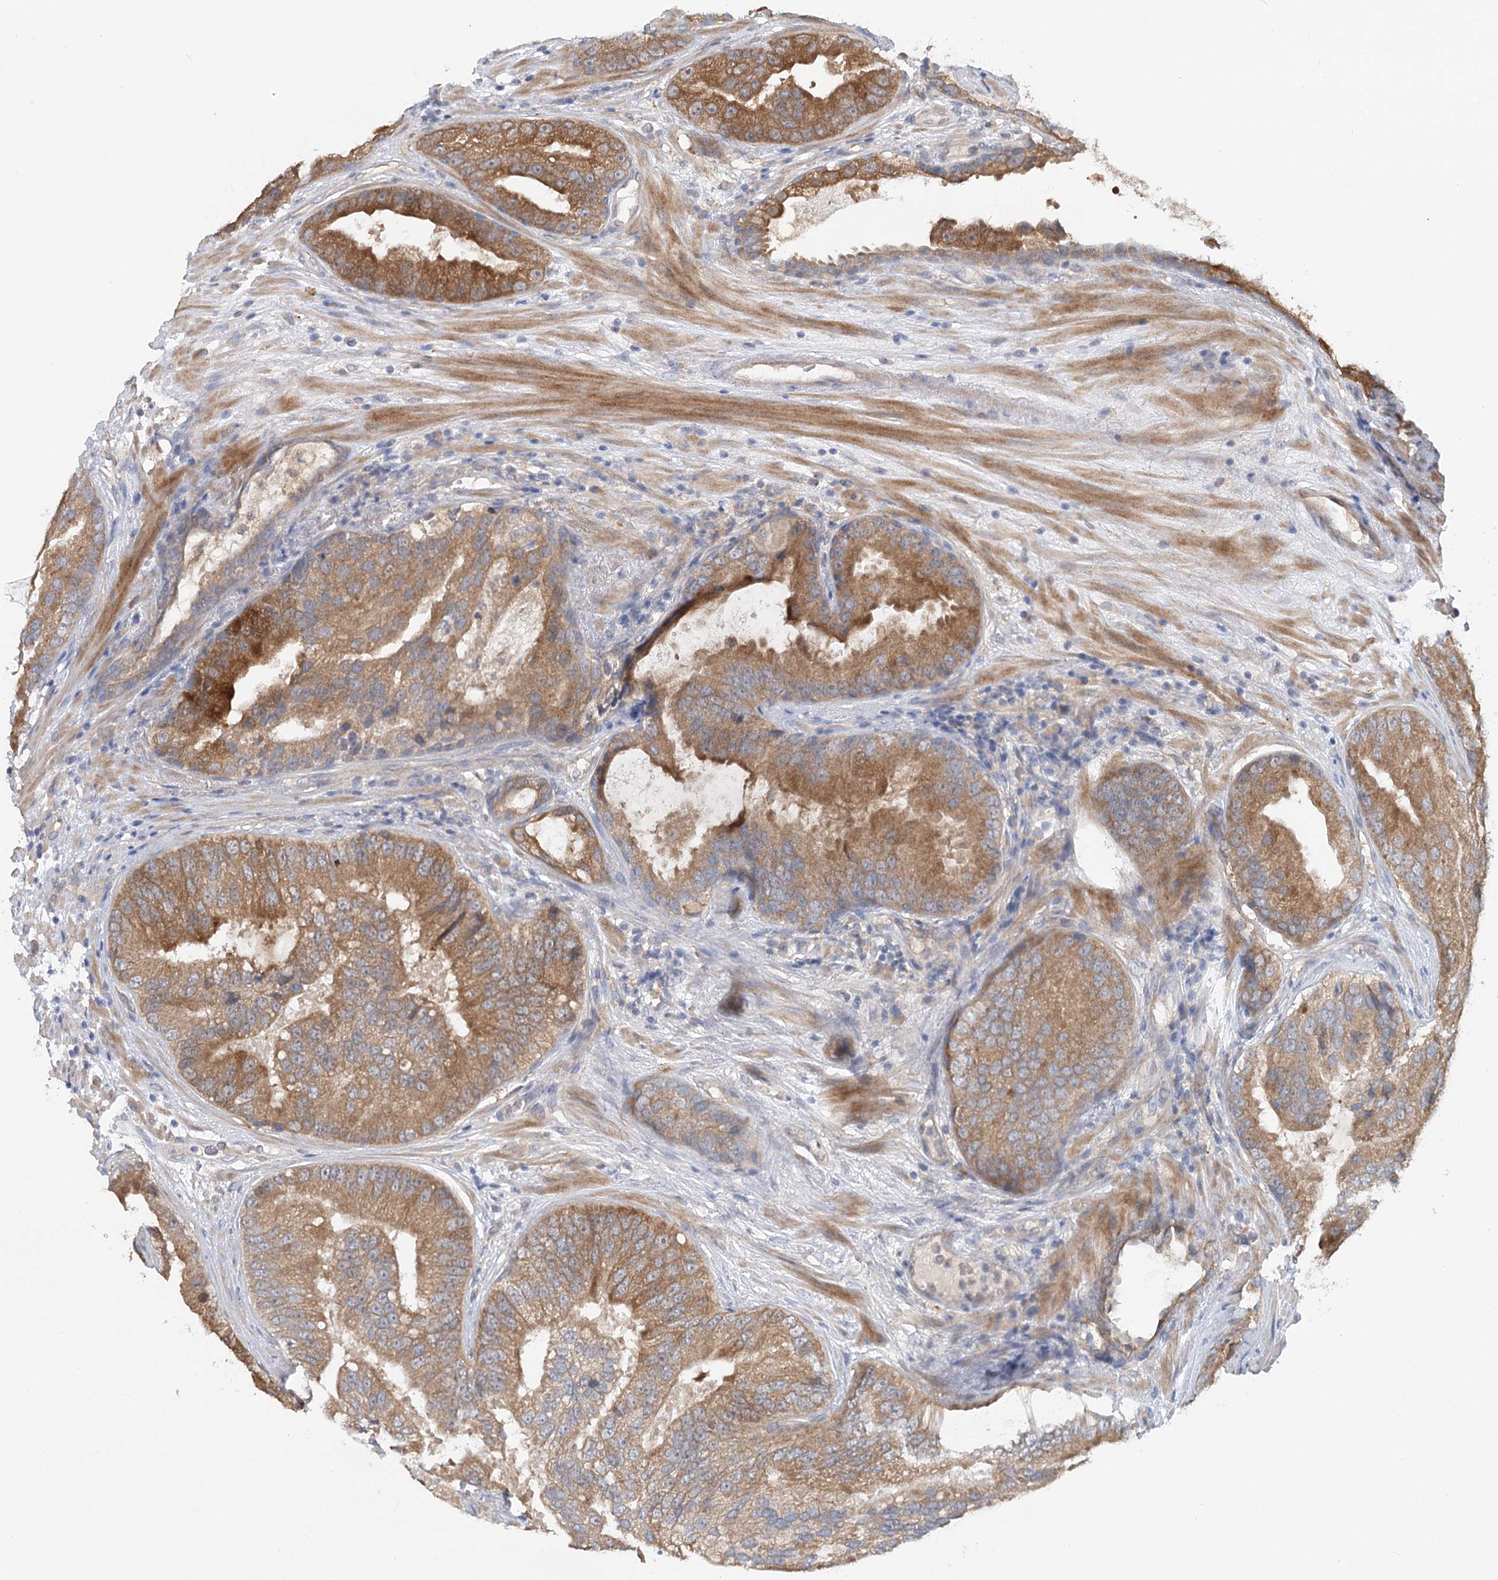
{"staining": {"intensity": "moderate", "quantity": ">75%", "location": "cytoplasmic/membranous"}, "tissue": "prostate cancer", "cell_type": "Tumor cells", "image_type": "cancer", "snomed": [{"axis": "morphology", "description": "Adenocarcinoma, High grade"}, {"axis": "topography", "description": "Prostate"}], "caption": "This is a histology image of IHC staining of prostate cancer (high-grade adenocarcinoma), which shows moderate staining in the cytoplasmic/membranous of tumor cells.", "gene": "PAIP2", "patient": {"sex": "male", "age": 70}}